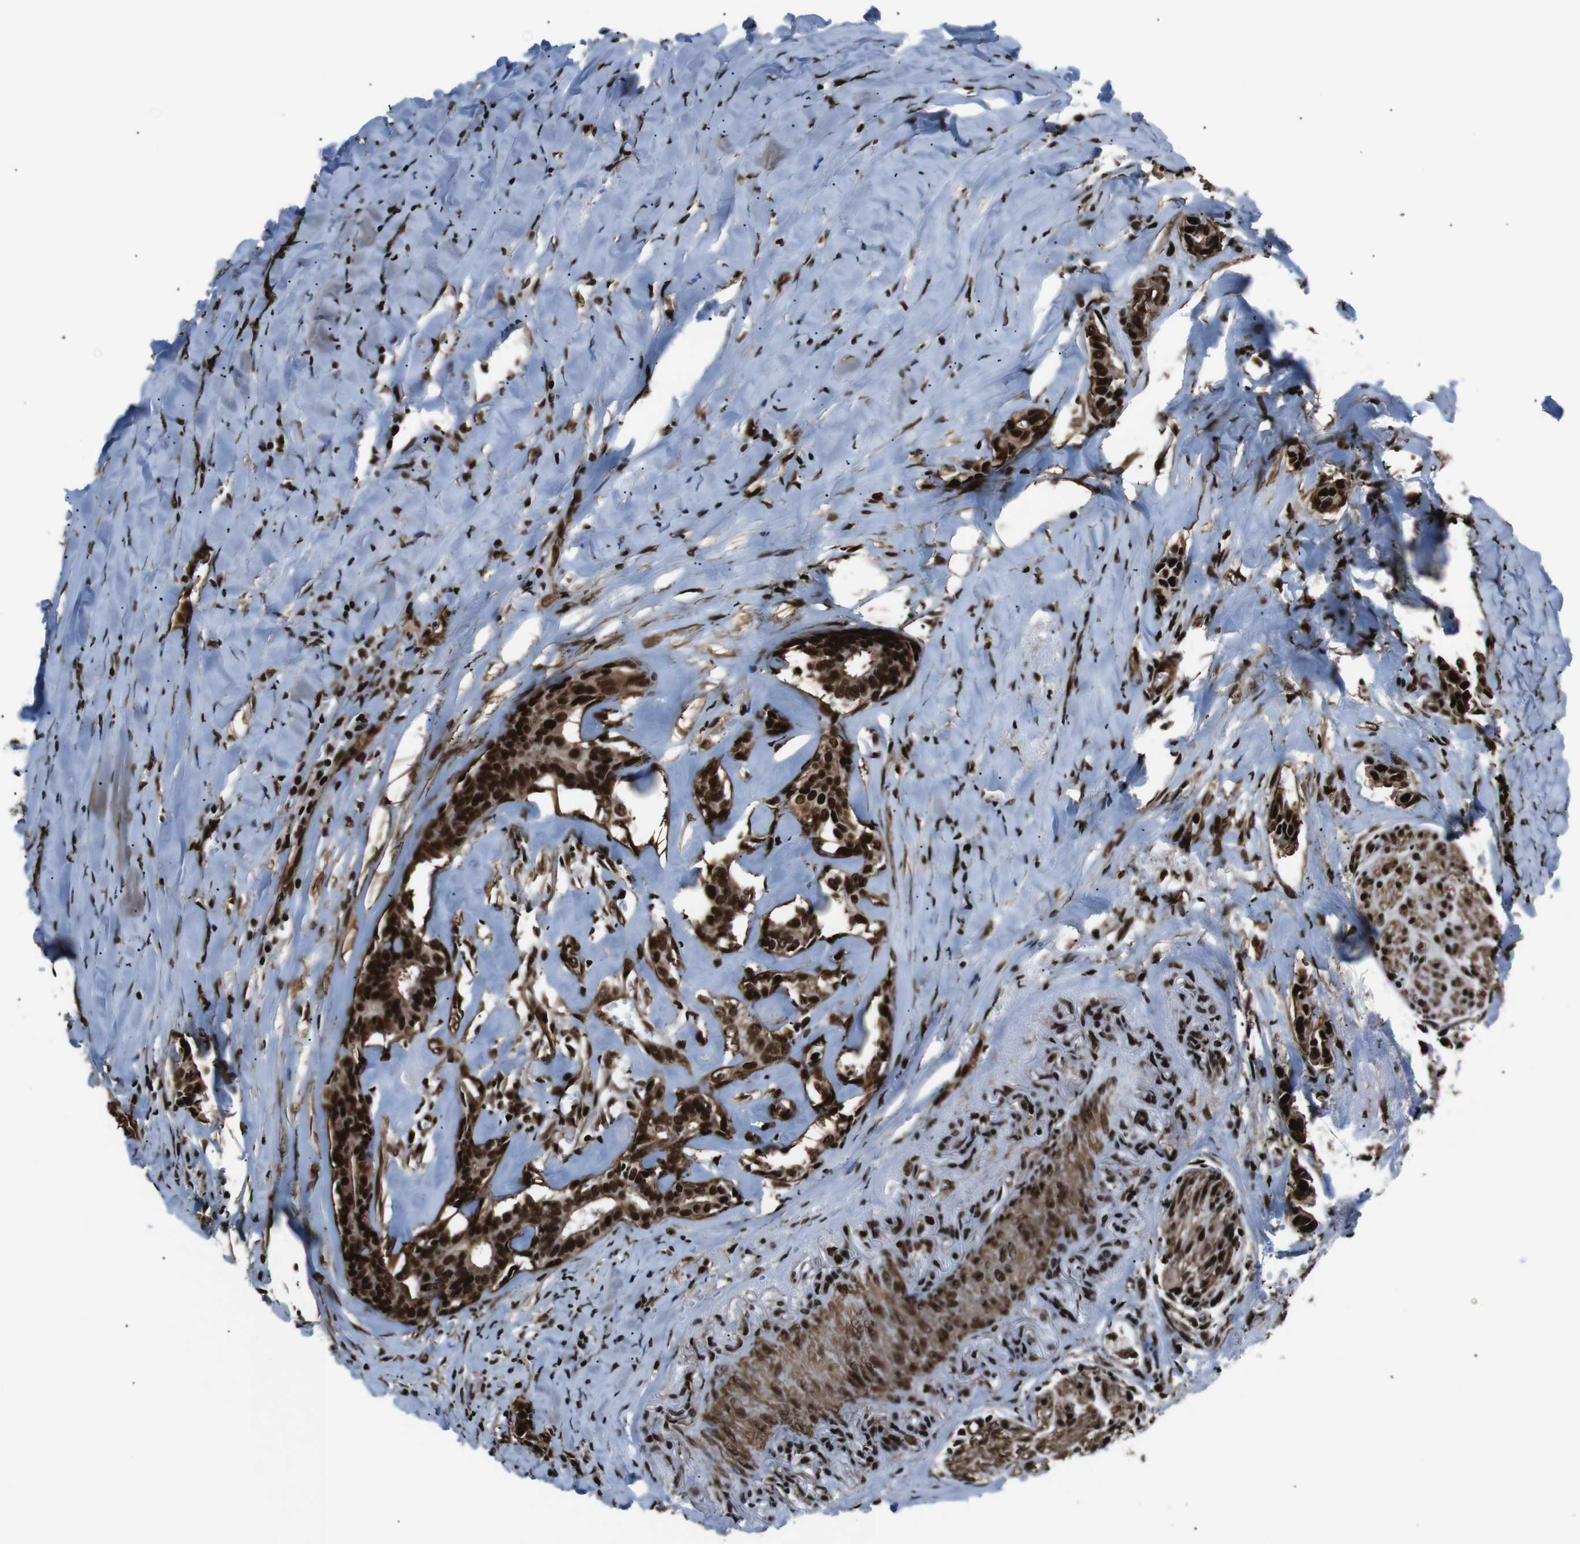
{"staining": {"intensity": "strong", "quantity": ">75%", "location": "cytoplasmic/membranous,nuclear"}, "tissue": "head and neck cancer", "cell_type": "Tumor cells", "image_type": "cancer", "snomed": [{"axis": "morphology", "description": "Adenocarcinoma, NOS"}, {"axis": "topography", "description": "Salivary gland"}, {"axis": "topography", "description": "Head-Neck"}], "caption": "Immunohistochemistry (IHC) histopathology image of neoplastic tissue: head and neck adenocarcinoma stained using immunohistochemistry demonstrates high levels of strong protein expression localized specifically in the cytoplasmic/membranous and nuclear of tumor cells, appearing as a cytoplasmic/membranous and nuclear brown color.", "gene": "HNRNPU", "patient": {"sex": "female", "age": 59}}